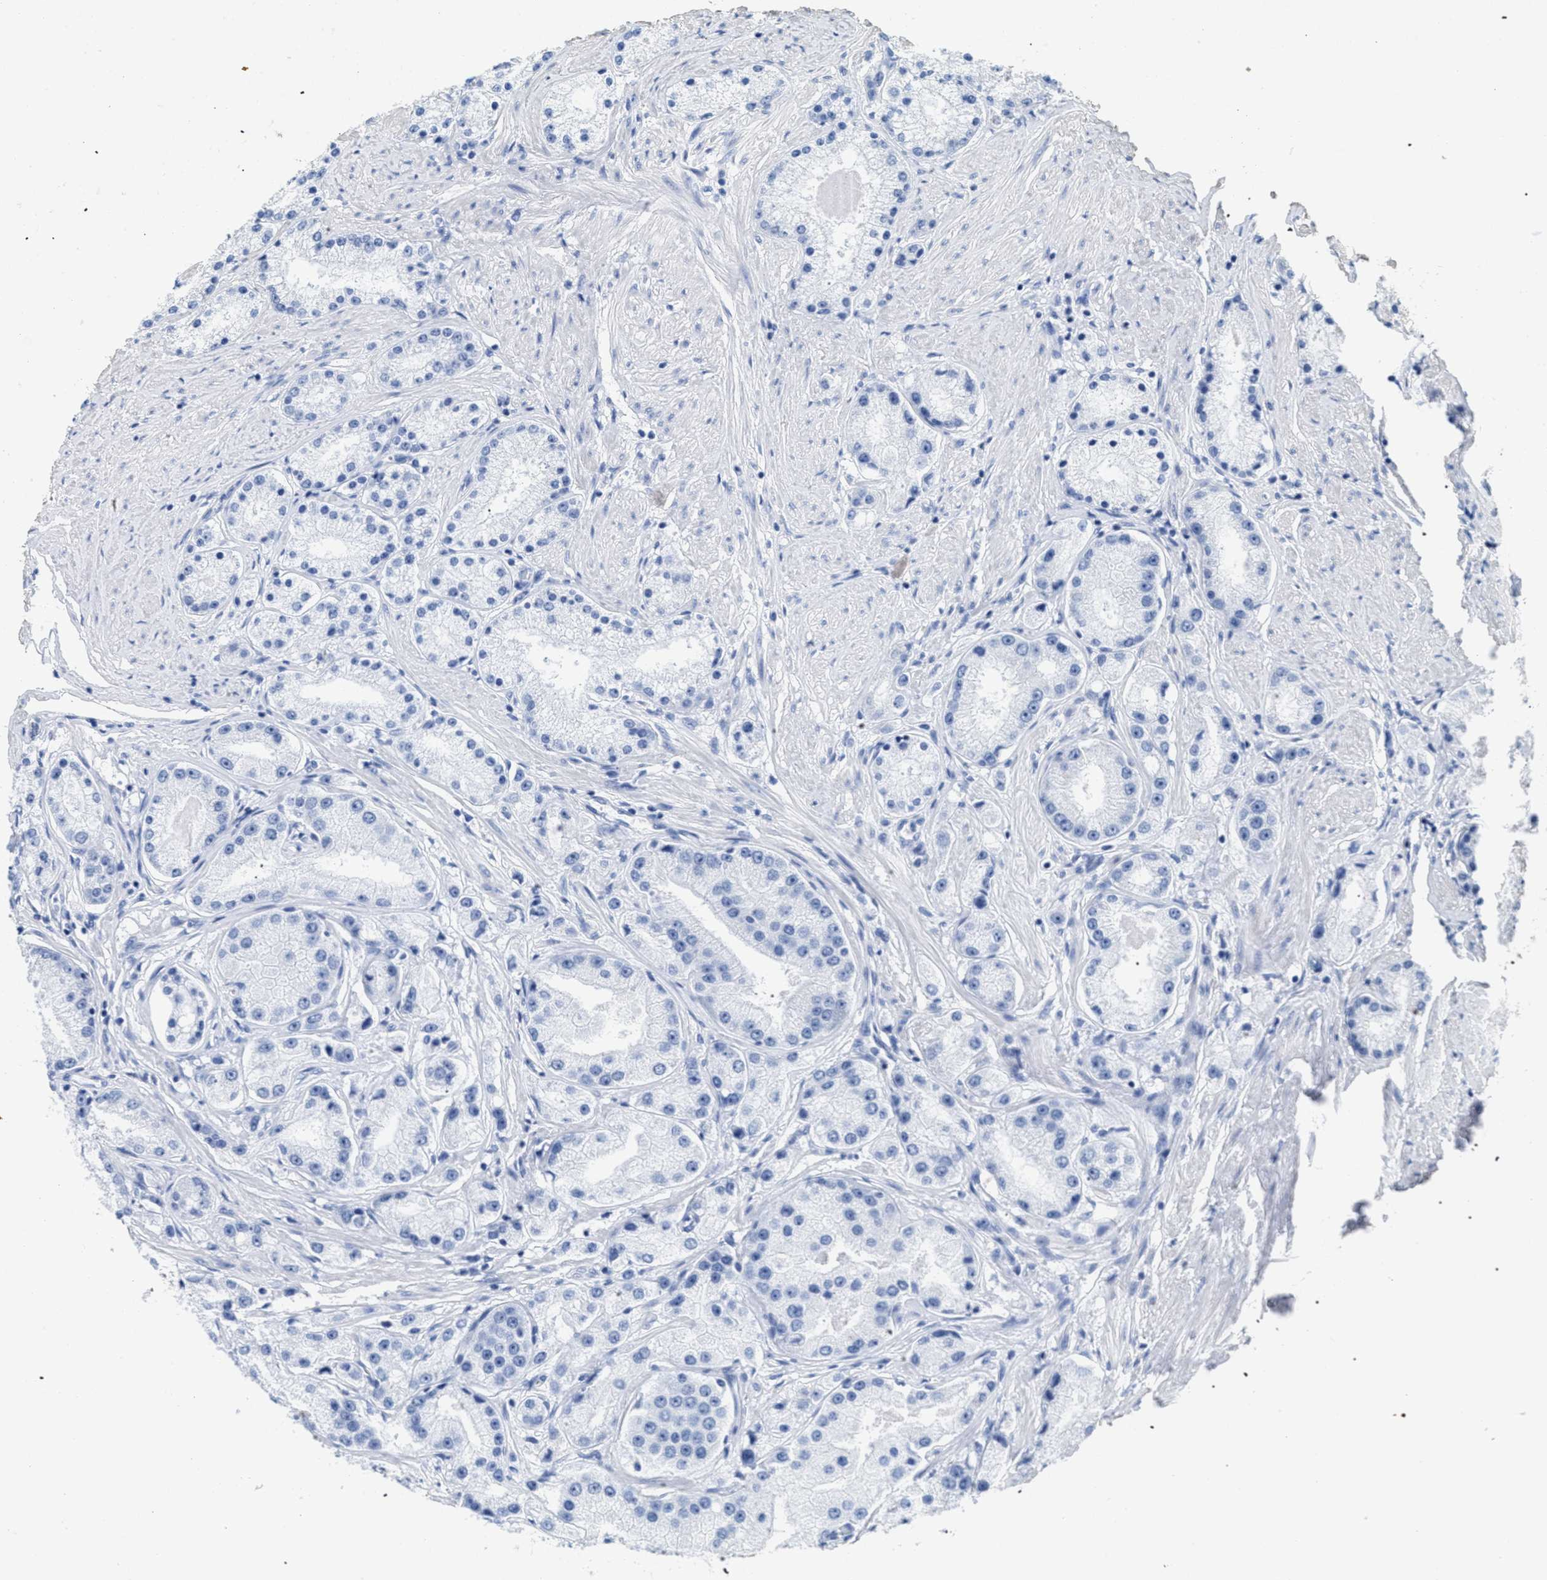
{"staining": {"intensity": "negative", "quantity": "none", "location": "none"}, "tissue": "prostate cancer", "cell_type": "Tumor cells", "image_type": "cancer", "snomed": [{"axis": "morphology", "description": "Adenocarcinoma, Low grade"}, {"axis": "topography", "description": "Prostate"}], "caption": "A micrograph of human prostate cancer is negative for staining in tumor cells.", "gene": "DLC1", "patient": {"sex": "male", "age": 63}}